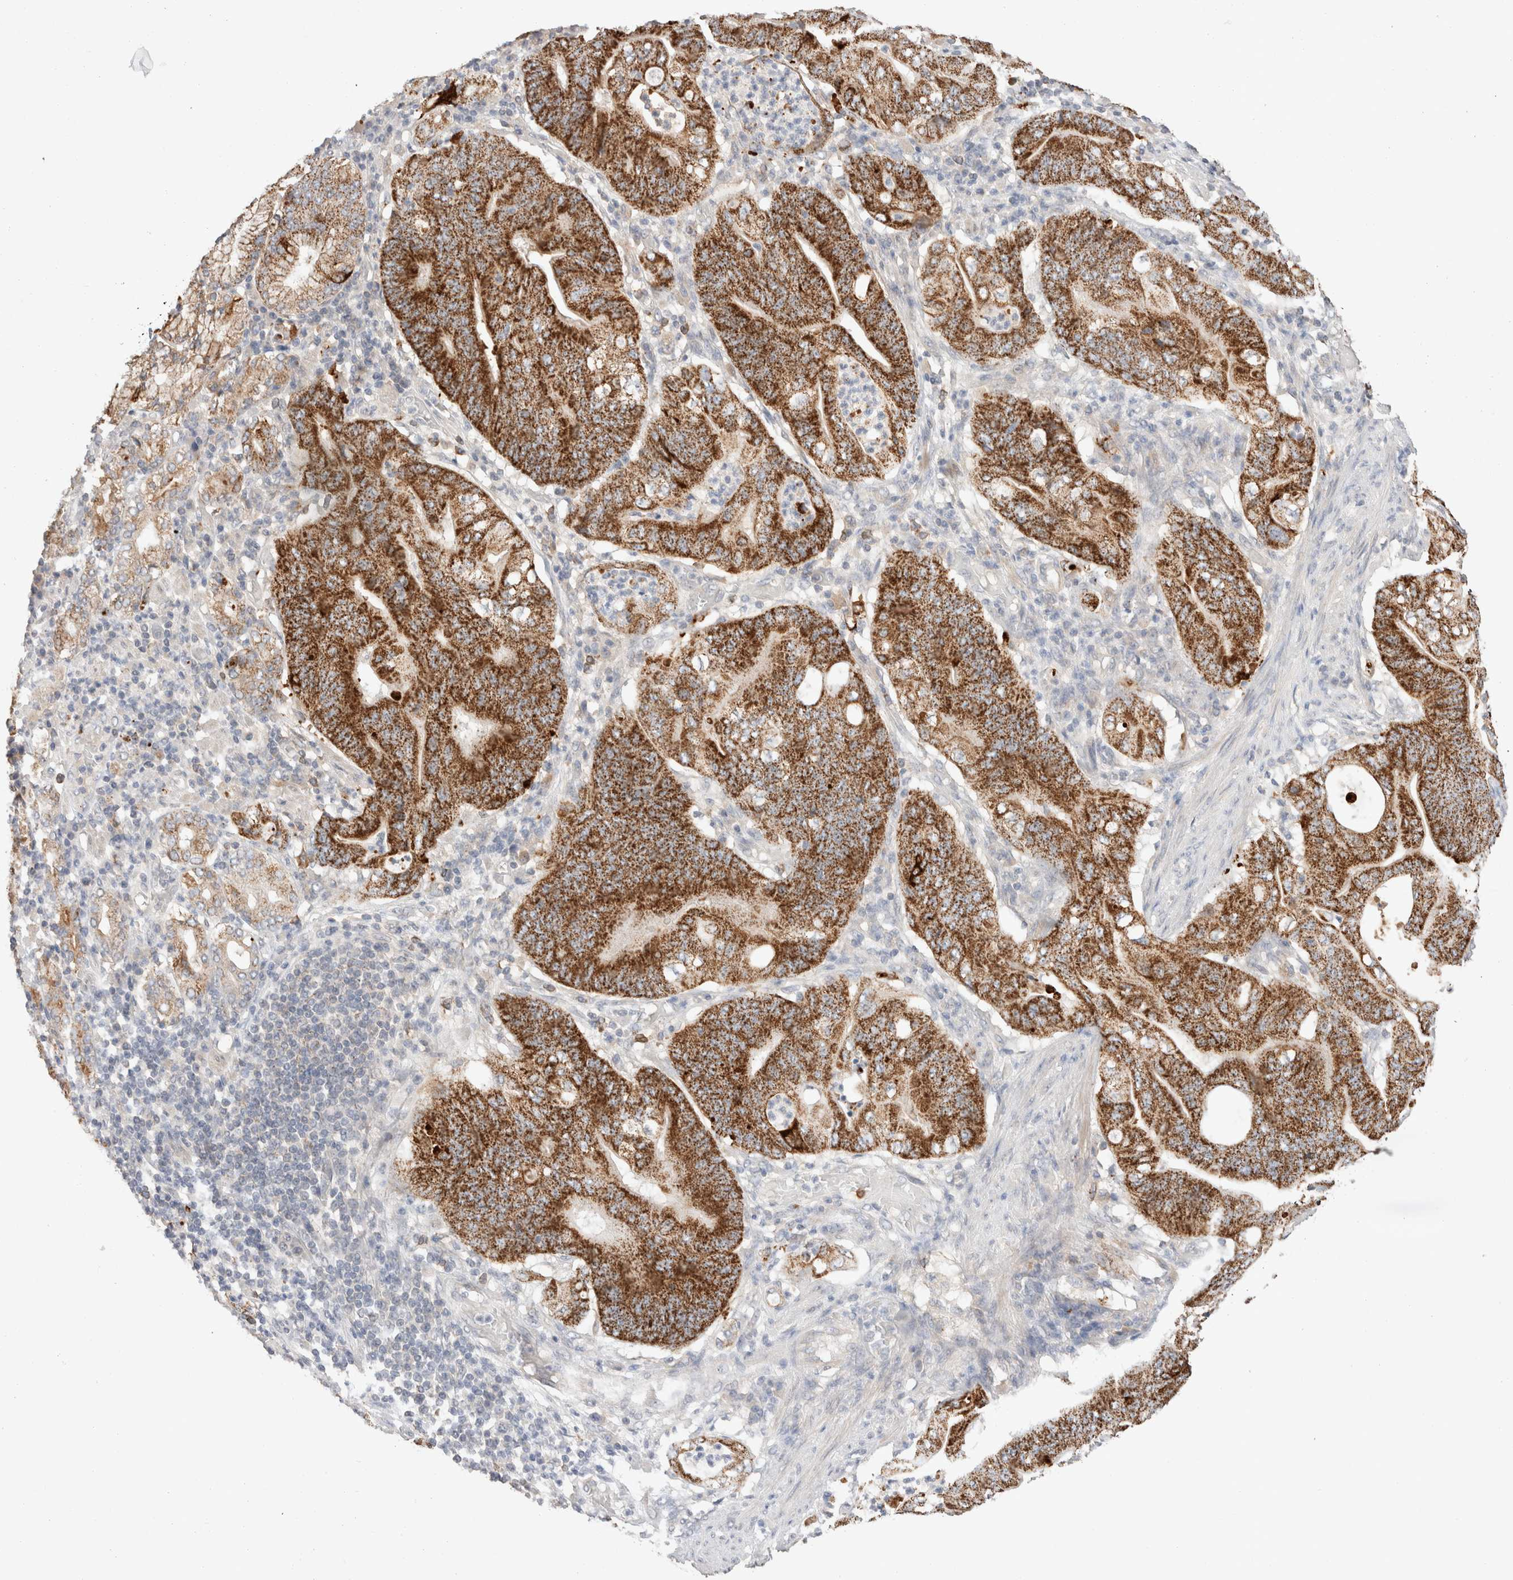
{"staining": {"intensity": "strong", "quantity": ">75%", "location": "cytoplasmic/membranous"}, "tissue": "stomach cancer", "cell_type": "Tumor cells", "image_type": "cancer", "snomed": [{"axis": "morphology", "description": "Adenocarcinoma, NOS"}, {"axis": "topography", "description": "Stomach"}], "caption": "Immunohistochemistry (IHC) (DAB) staining of stomach adenocarcinoma exhibits strong cytoplasmic/membranous protein positivity in about >75% of tumor cells. The staining was performed using DAB to visualize the protein expression in brown, while the nuclei were stained in blue with hematoxylin (Magnification: 20x).", "gene": "TRIM41", "patient": {"sex": "female", "age": 73}}